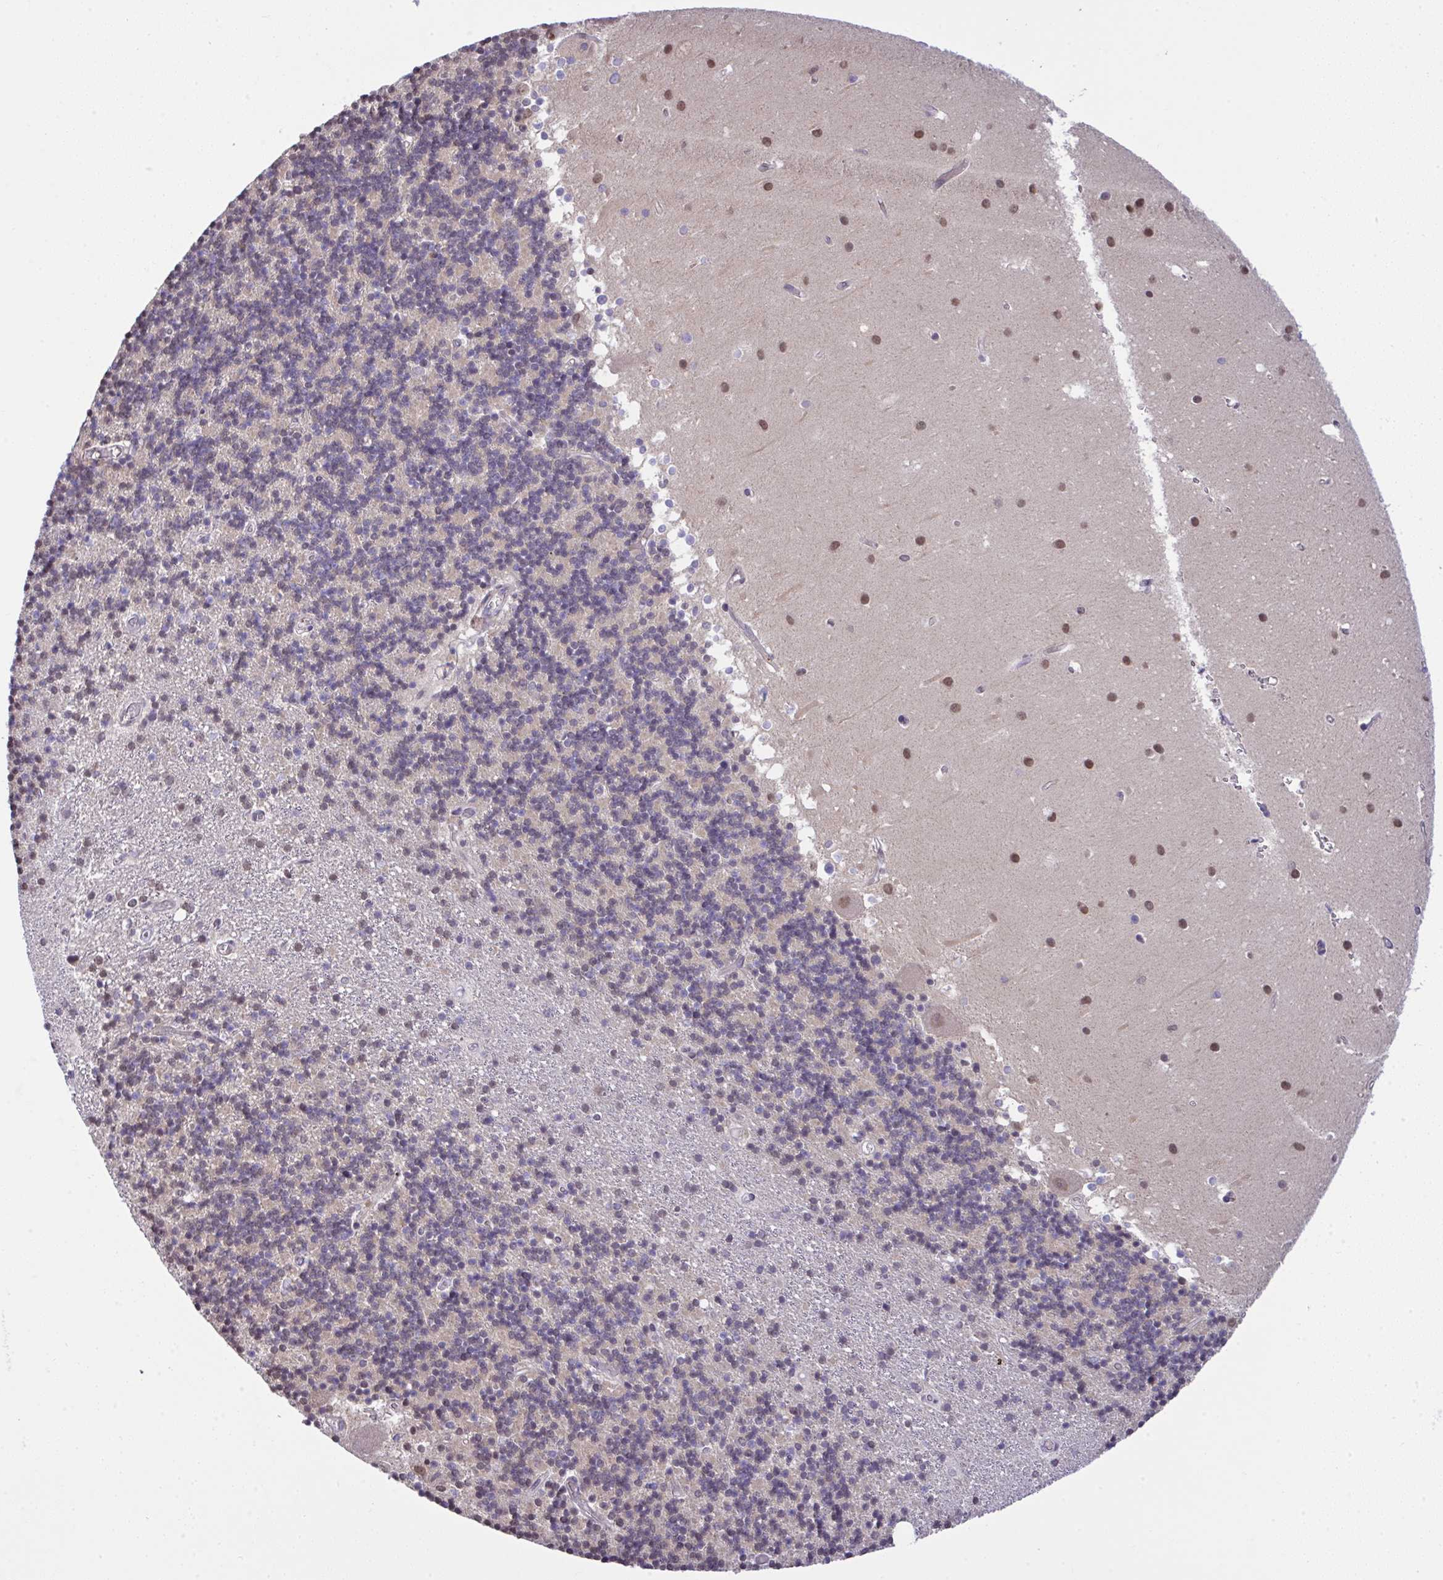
{"staining": {"intensity": "weak", "quantity": "25%-75%", "location": "cytoplasmic/membranous"}, "tissue": "cerebellum", "cell_type": "Cells in granular layer", "image_type": "normal", "snomed": [{"axis": "morphology", "description": "Normal tissue, NOS"}, {"axis": "topography", "description": "Cerebellum"}], "caption": "Brown immunohistochemical staining in unremarkable human cerebellum shows weak cytoplasmic/membranous positivity in approximately 25%-75% of cells in granular layer. (brown staining indicates protein expression, while blue staining denotes nuclei).", "gene": "C9orf64", "patient": {"sex": "male", "age": 54}}